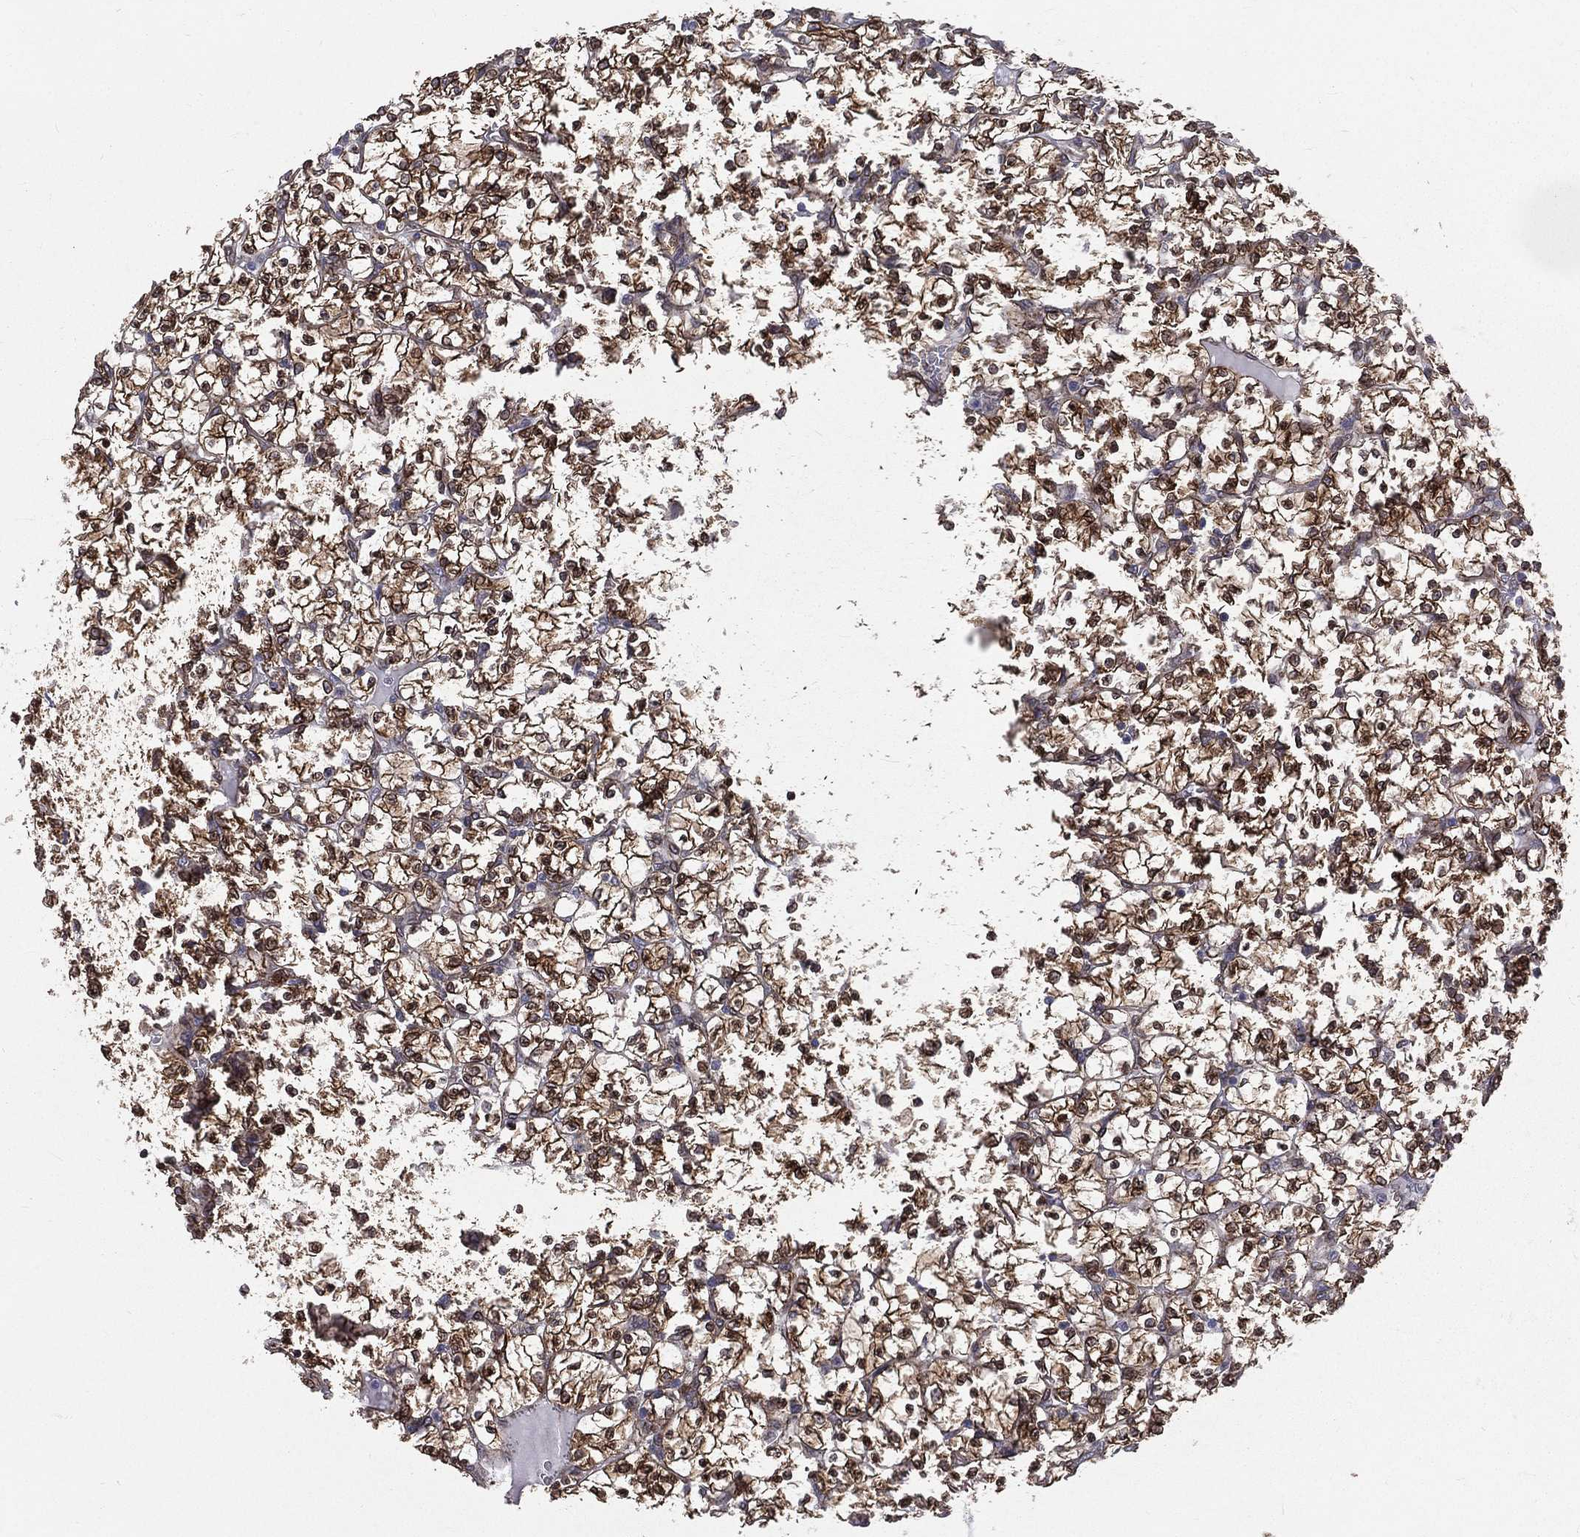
{"staining": {"intensity": "strong", "quantity": ">75%", "location": "cytoplasmic/membranous"}, "tissue": "renal cancer", "cell_type": "Tumor cells", "image_type": "cancer", "snomed": [{"axis": "morphology", "description": "Adenocarcinoma, NOS"}, {"axis": "topography", "description": "Kidney"}], "caption": "Adenocarcinoma (renal) stained with IHC shows strong cytoplasmic/membranous expression in approximately >75% of tumor cells.", "gene": "PGRMC1", "patient": {"sex": "female", "age": 89}}